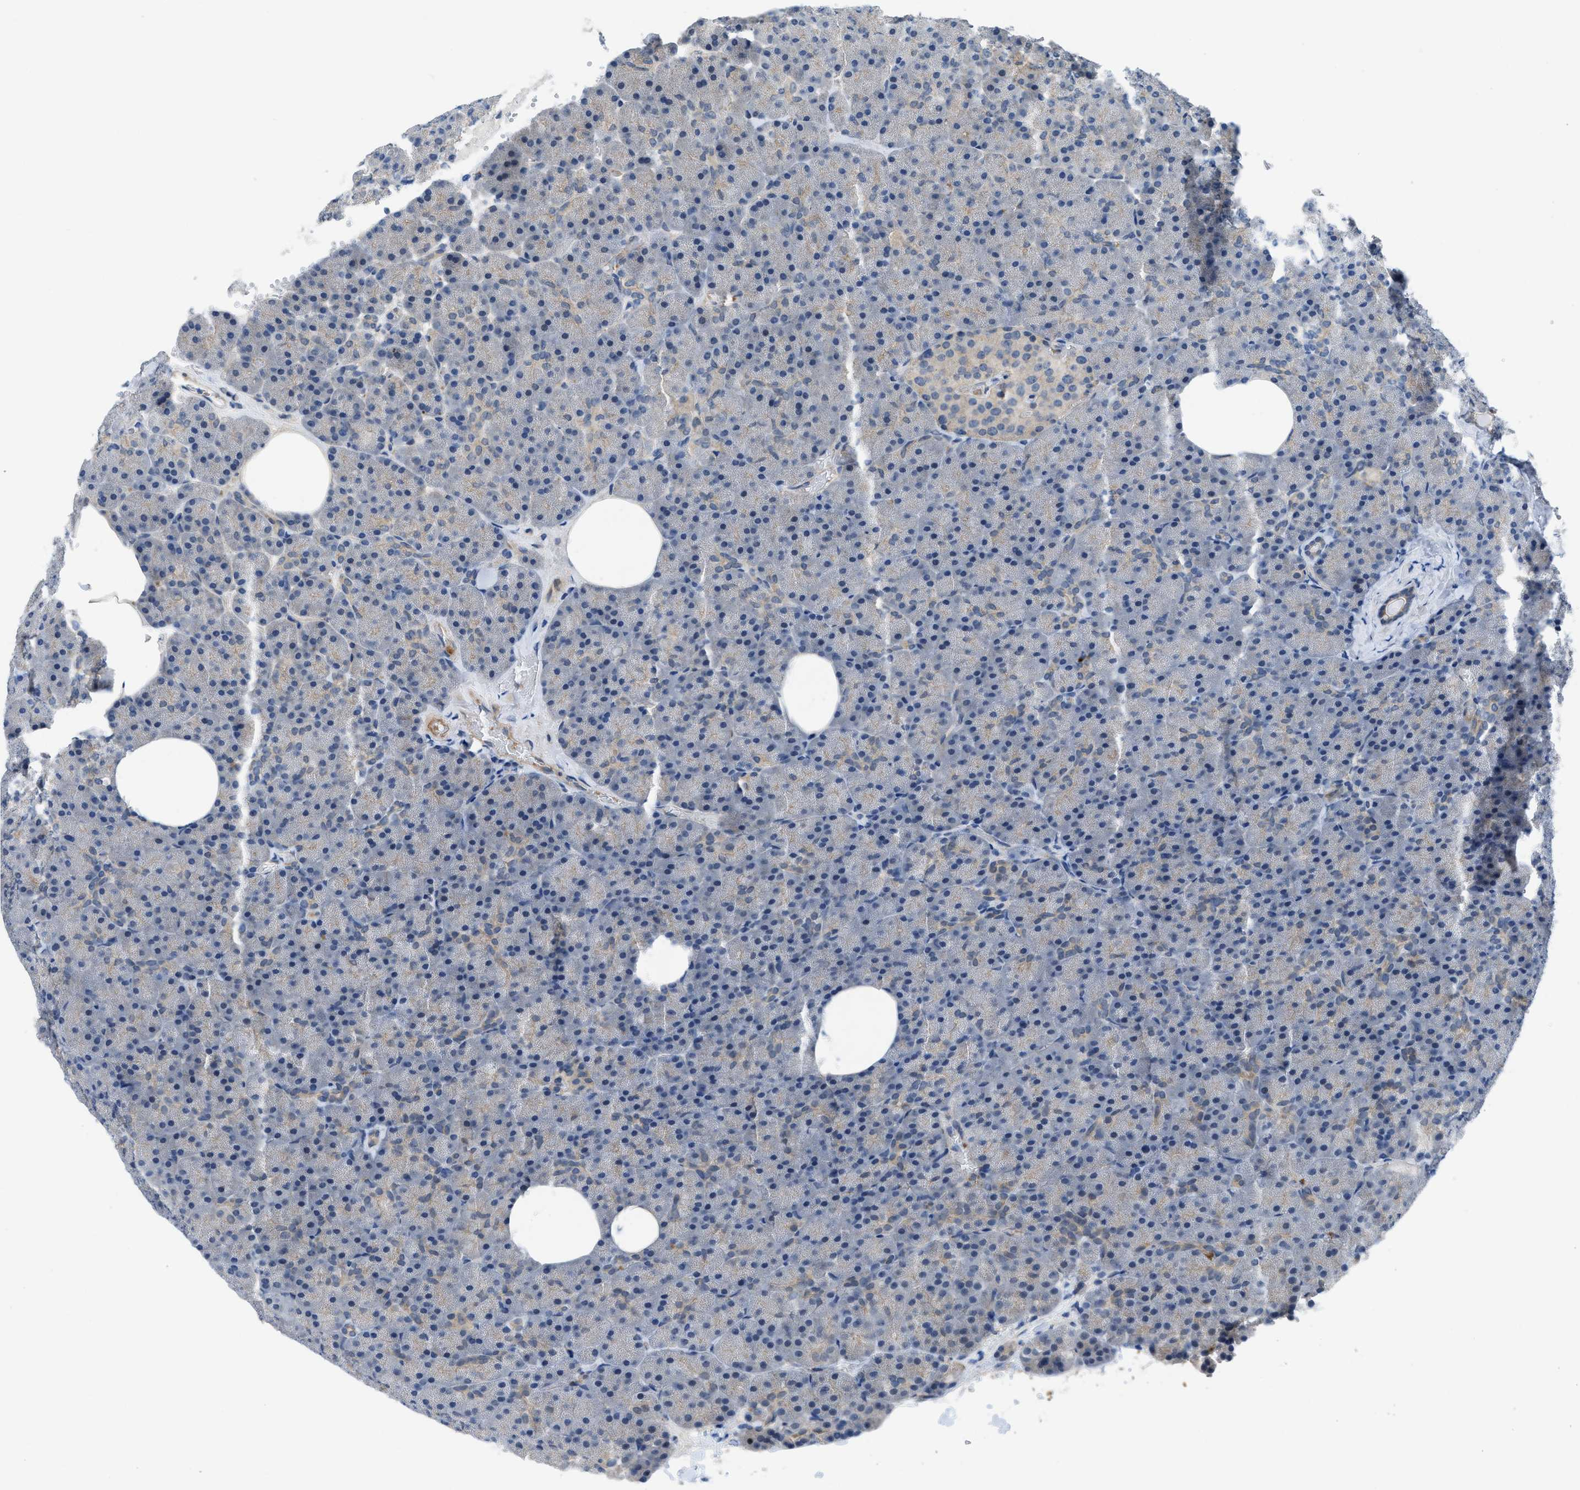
{"staining": {"intensity": "negative", "quantity": "none", "location": "none"}, "tissue": "pancreas", "cell_type": "Exocrine glandular cells", "image_type": "normal", "snomed": [{"axis": "morphology", "description": "Normal tissue, NOS"}, {"axis": "topography", "description": "Pancreas"}], "caption": "There is no significant expression in exocrine glandular cells of pancreas. (Stains: DAB (3,3'-diaminobenzidine) IHC with hematoxylin counter stain, Microscopy: brightfield microscopy at high magnification).", "gene": "PANX1", "patient": {"sex": "female", "age": 35}}